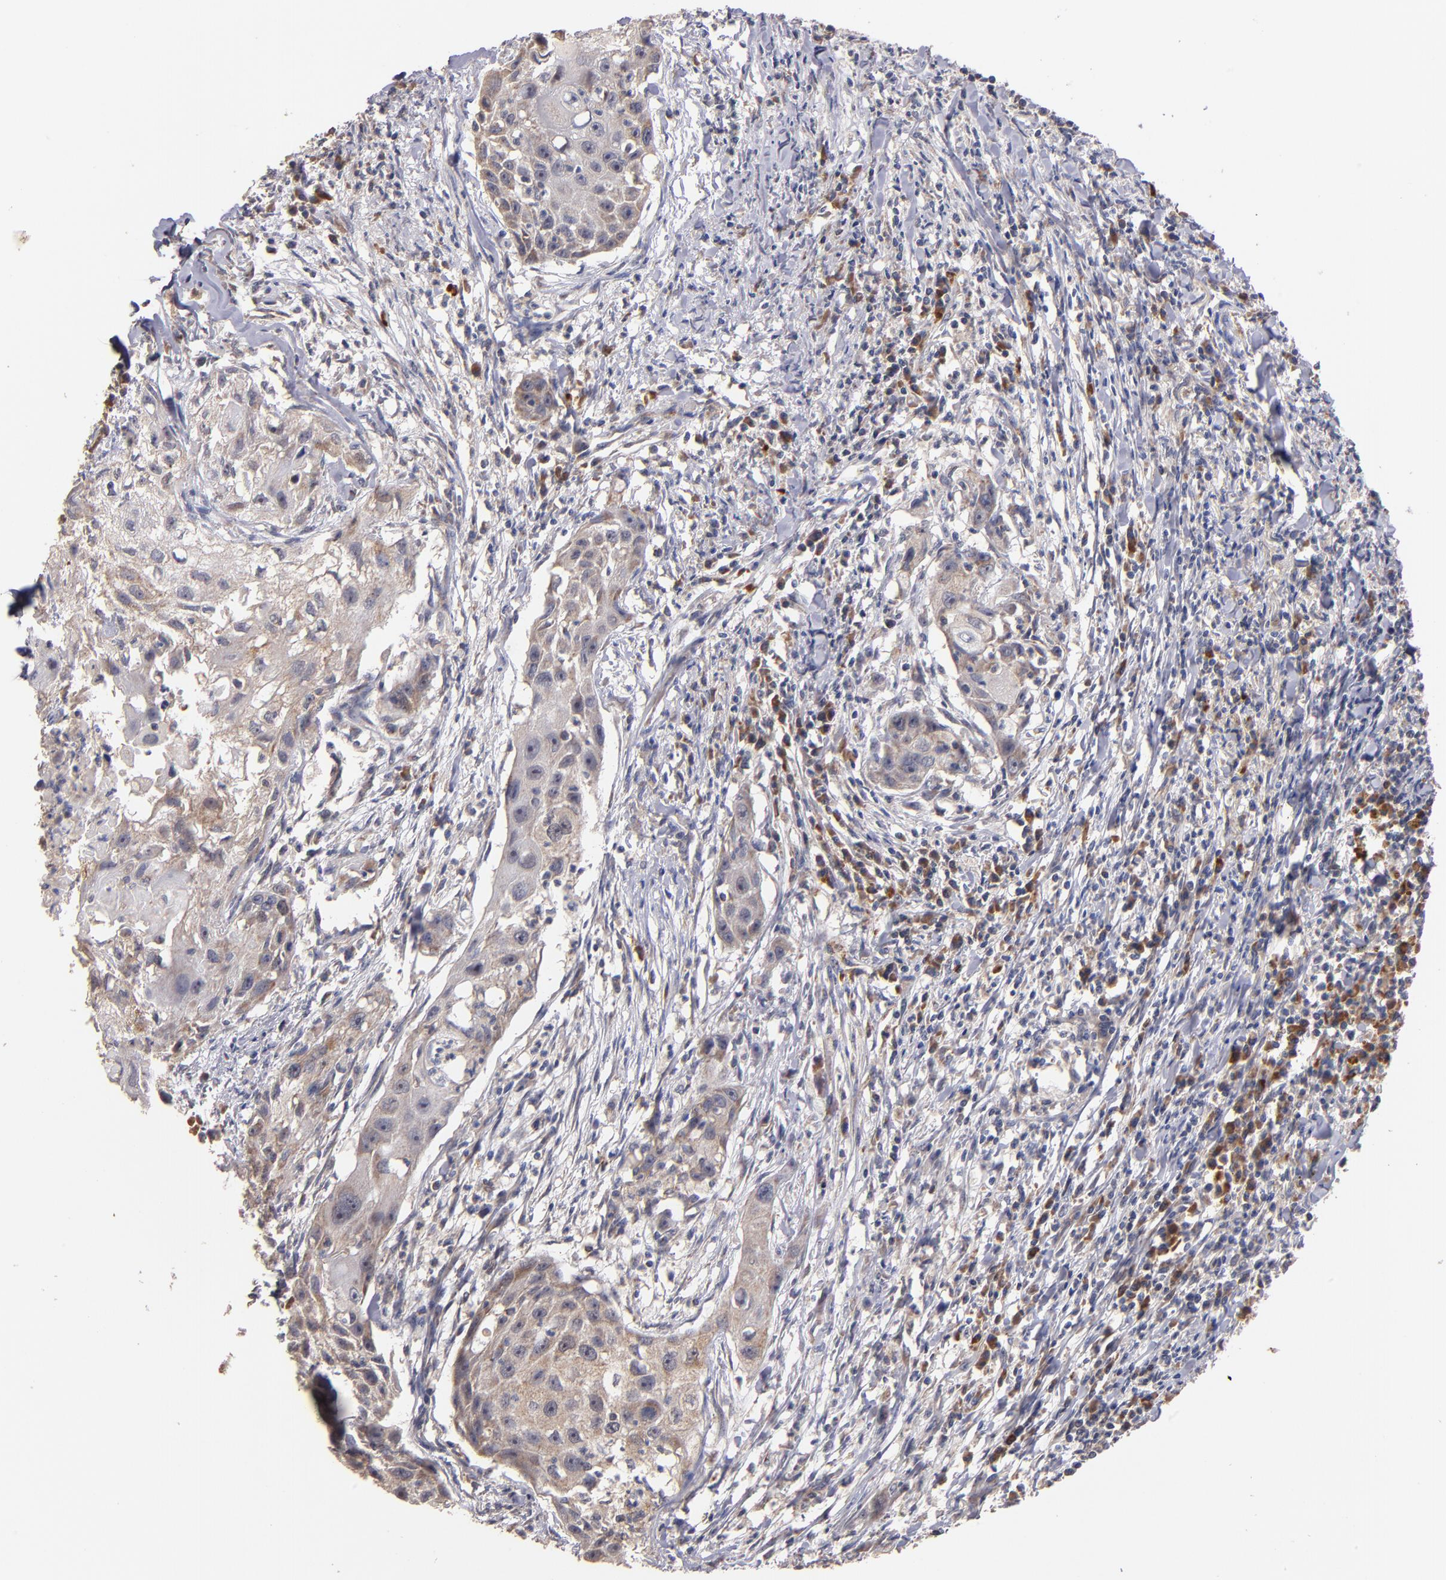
{"staining": {"intensity": "weak", "quantity": "25%-75%", "location": "cytoplasmic/membranous"}, "tissue": "head and neck cancer", "cell_type": "Tumor cells", "image_type": "cancer", "snomed": [{"axis": "morphology", "description": "Squamous cell carcinoma, NOS"}, {"axis": "topography", "description": "Head-Neck"}], "caption": "Head and neck cancer (squamous cell carcinoma) stained with a protein marker reveals weak staining in tumor cells.", "gene": "DIABLO", "patient": {"sex": "male", "age": 64}}